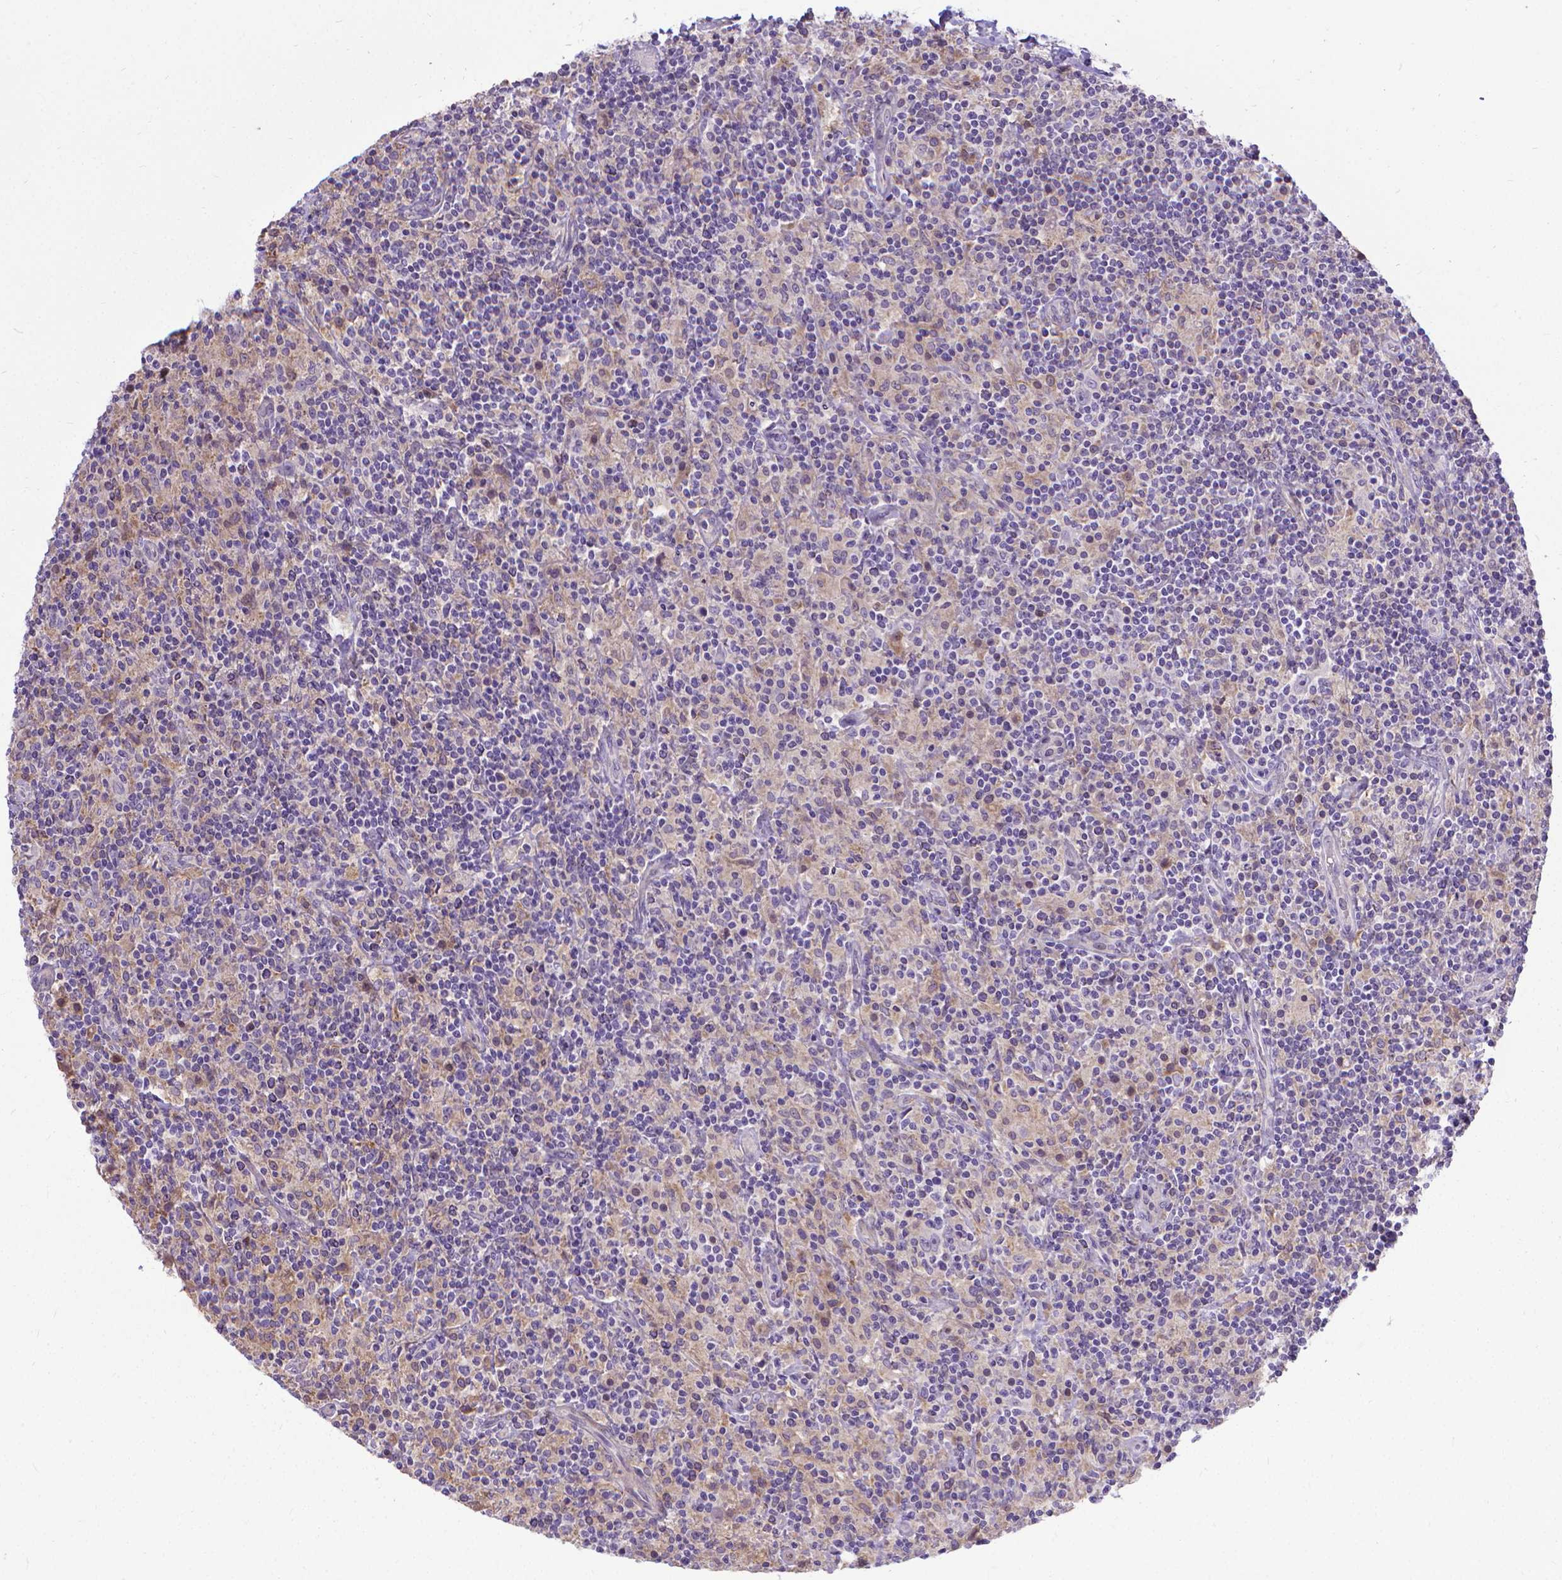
{"staining": {"intensity": "negative", "quantity": "none", "location": "none"}, "tissue": "lymphoma", "cell_type": "Tumor cells", "image_type": "cancer", "snomed": [{"axis": "morphology", "description": "Hodgkin's disease, NOS"}, {"axis": "topography", "description": "Lymph node"}], "caption": "Tumor cells show no significant staining in Hodgkin's disease. Nuclei are stained in blue.", "gene": "CFAP299", "patient": {"sex": "male", "age": 70}}